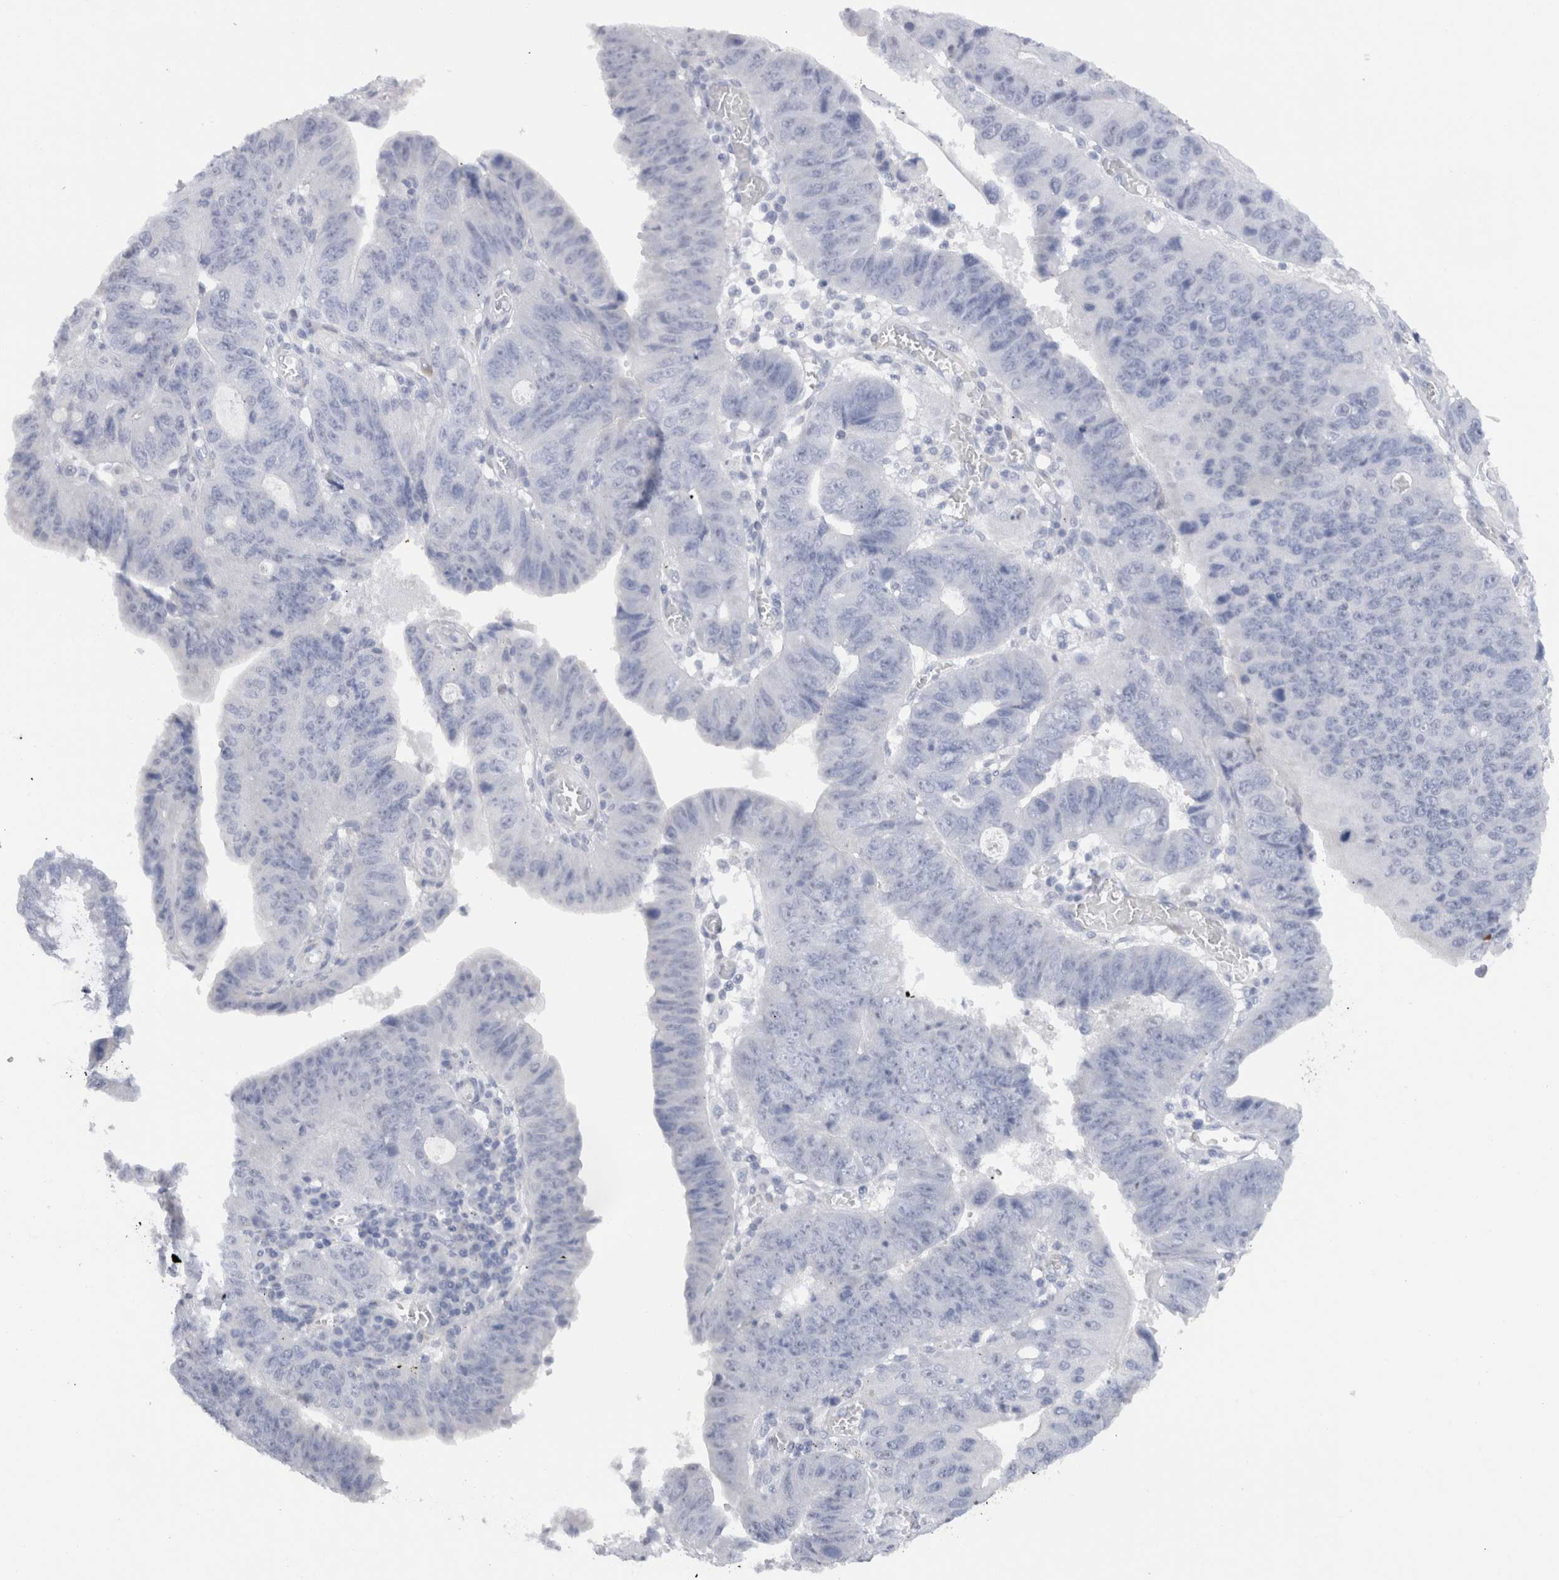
{"staining": {"intensity": "negative", "quantity": "none", "location": "none"}, "tissue": "stomach cancer", "cell_type": "Tumor cells", "image_type": "cancer", "snomed": [{"axis": "morphology", "description": "Adenocarcinoma, NOS"}, {"axis": "topography", "description": "Stomach"}], "caption": "Immunohistochemistry histopathology image of human stomach cancer (adenocarcinoma) stained for a protein (brown), which exhibits no expression in tumor cells.", "gene": "C9orf50", "patient": {"sex": "male", "age": 59}}